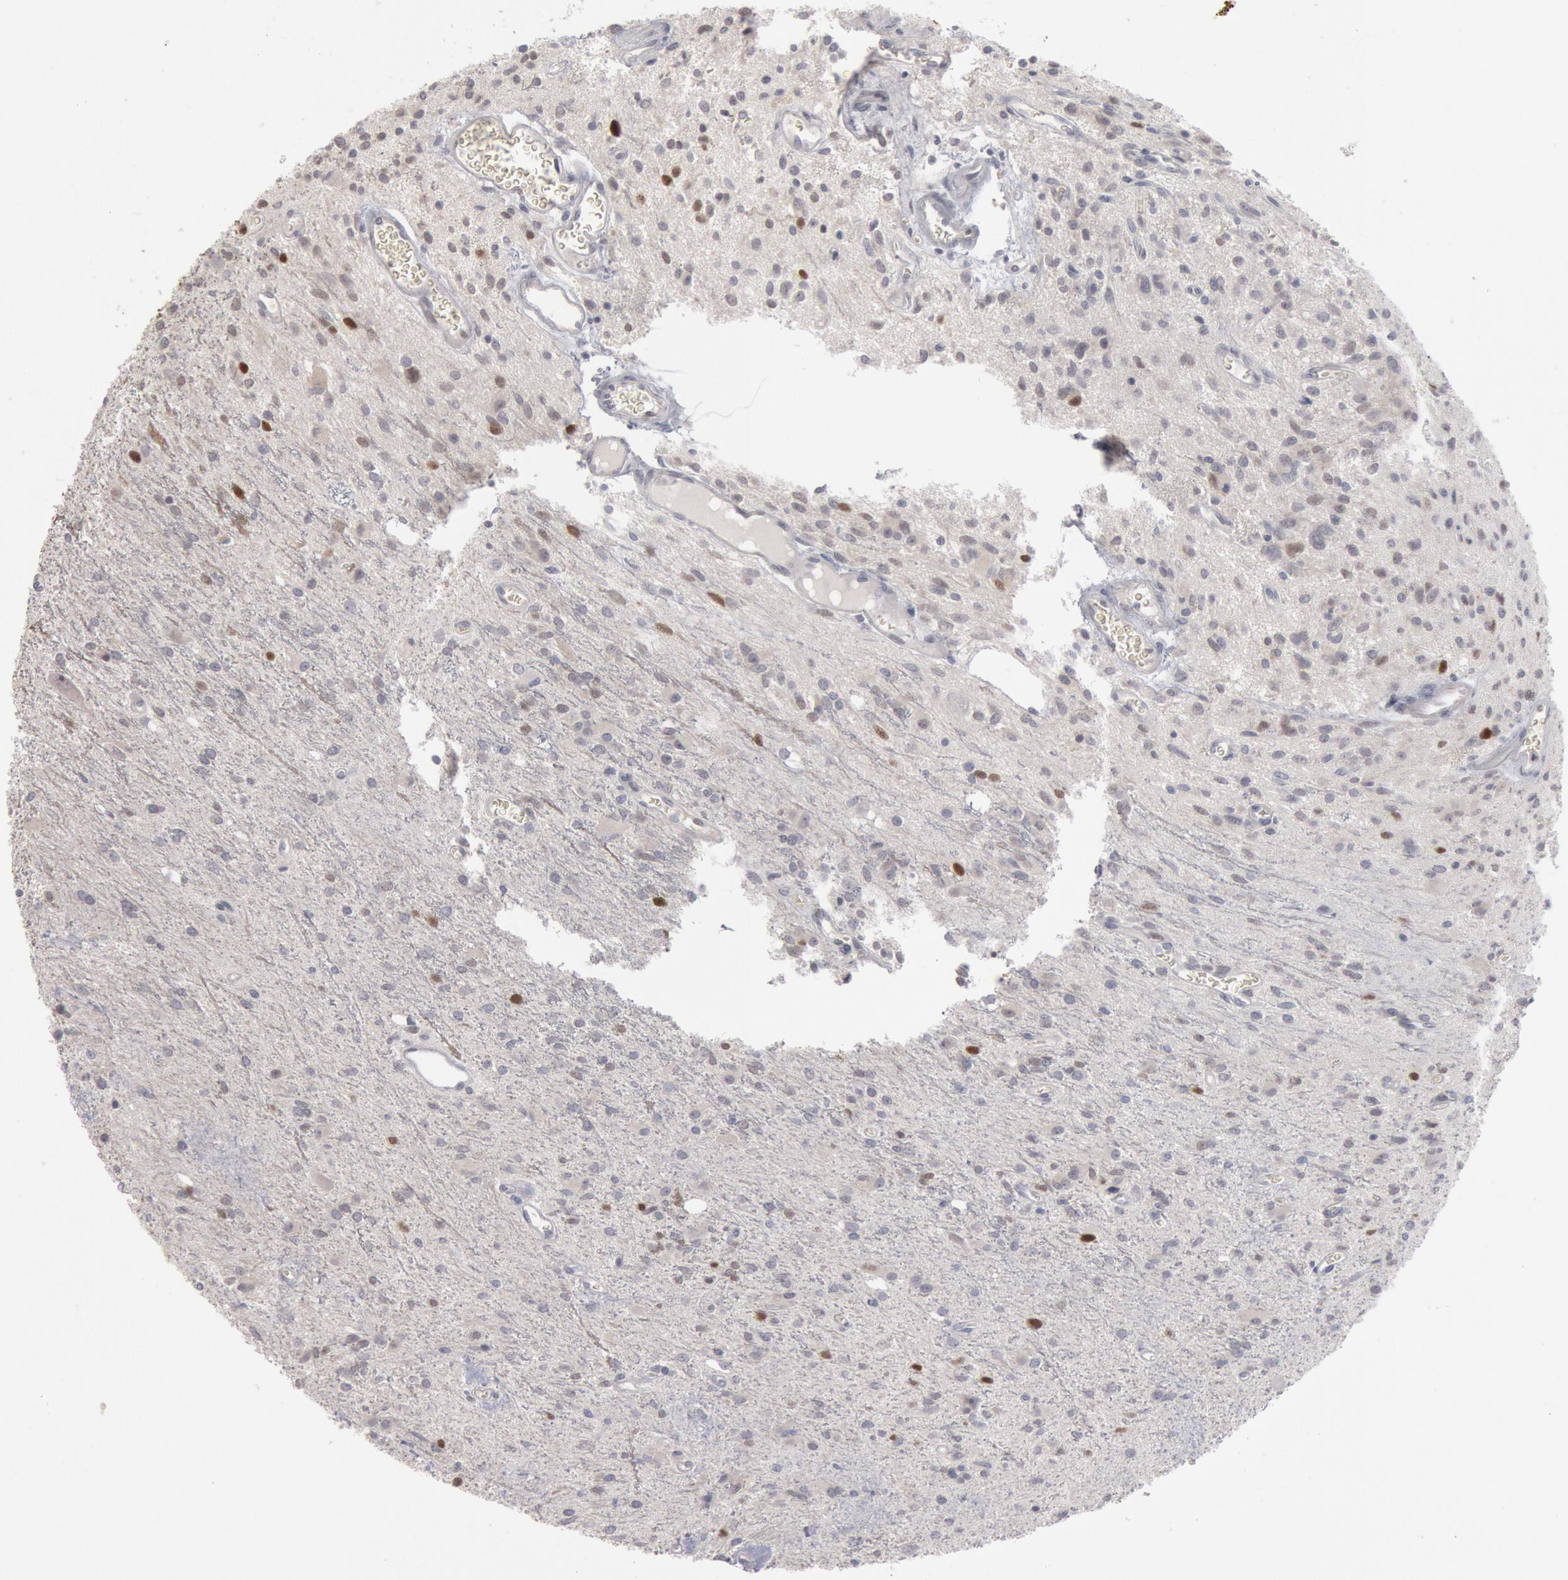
{"staining": {"intensity": "weak", "quantity": "<25%", "location": "nuclear"}, "tissue": "glioma", "cell_type": "Tumor cells", "image_type": "cancer", "snomed": [{"axis": "morphology", "description": "Glioma, malignant, Low grade"}, {"axis": "topography", "description": "Brain"}], "caption": "There is no significant positivity in tumor cells of low-grade glioma (malignant). (DAB (3,3'-diaminobenzidine) immunohistochemistry with hematoxylin counter stain).", "gene": "WDHD1", "patient": {"sex": "female", "age": 15}}